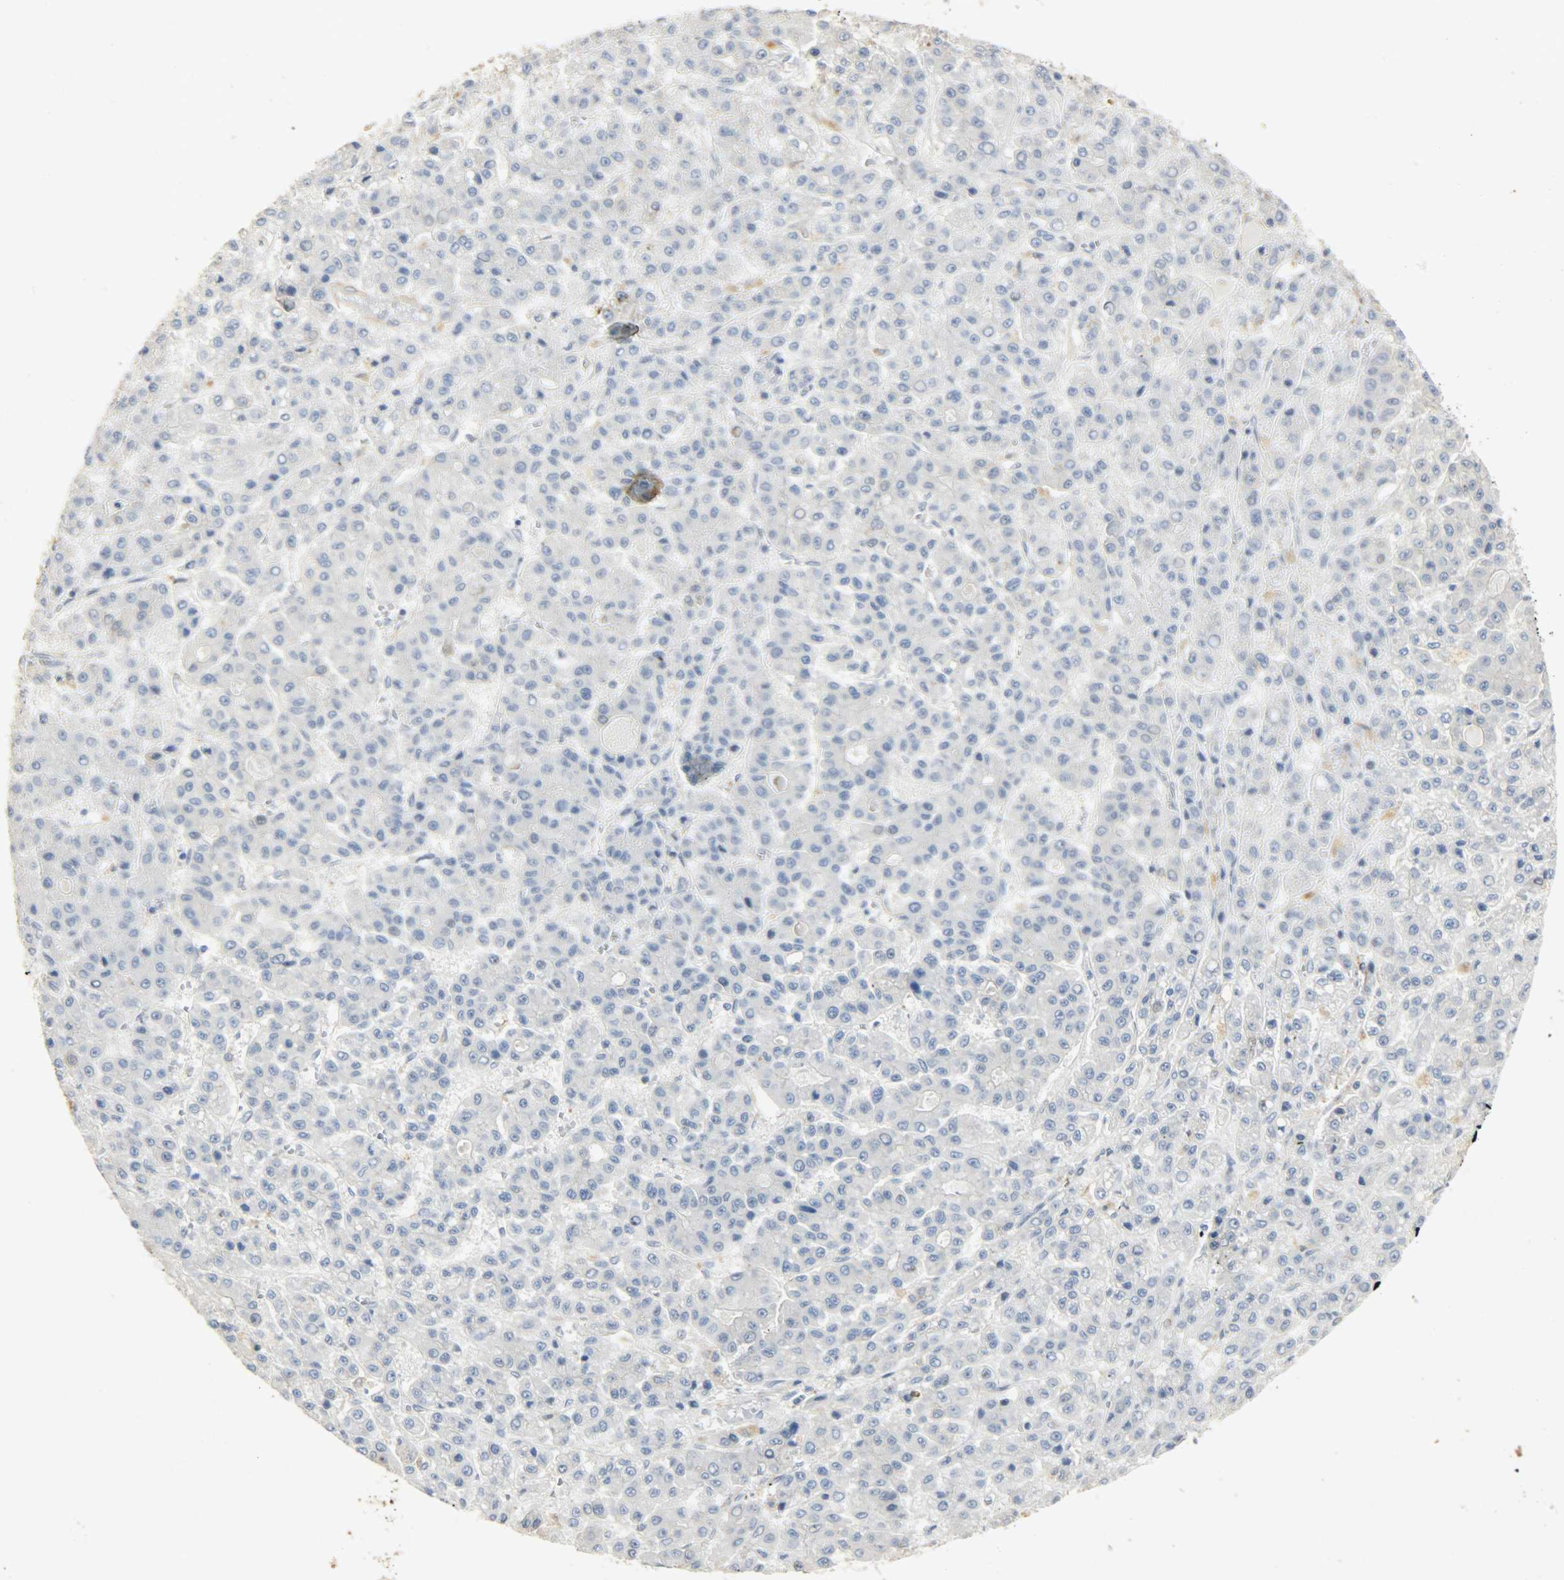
{"staining": {"intensity": "negative", "quantity": "none", "location": "none"}, "tissue": "liver cancer", "cell_type": "Tumor cells", "image_type": "cancer", "snomed": [{"axis": "morphology", "description": "Carcinoma, Hepatocellular, NOS"}, {"axis": "topography", "description": "Liver"}], "caption": "Immunohistochemical staining of human liver cancer reveals no significant staining in tumor cells. The staining is performed using DAB (3,3'-diaminobenzidine) brown chromogen with nuclei counter-stained in using hematoxylin.", "gene": "USP13", "patient": {"sex": "male", "age": 70}}